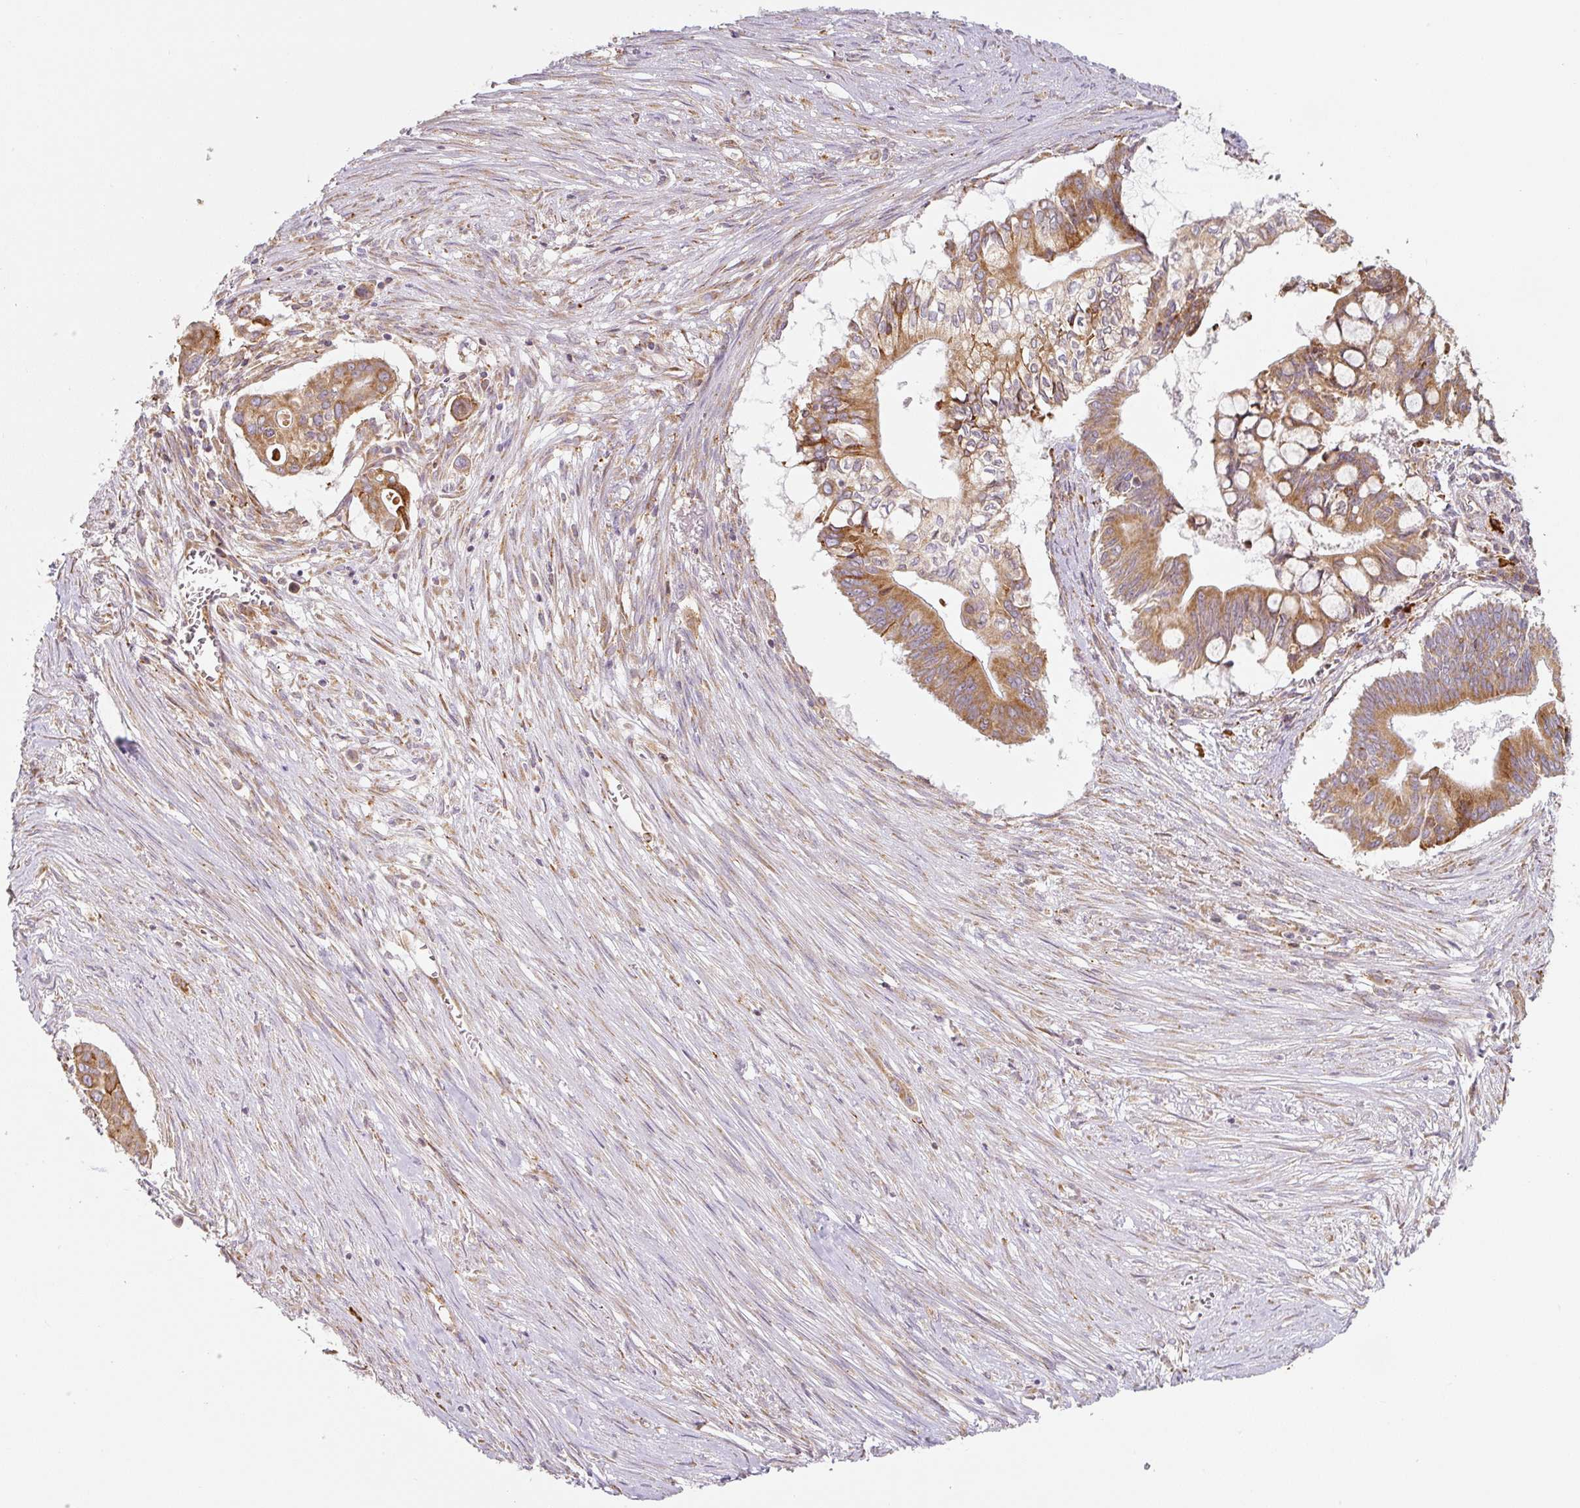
{"staining": {"intensity": "moderate", "quantity": ">75%", "location": "cytoplasmic/membranous"}, "tissue": "pancreatic cancer", "cell_type": "Tumor cells", "image_type": "cancer", "snomed": [{"axis": "morphology", "description": "Adenocarcinoma, NOS"}, {"axis": "topography", "description": "Pancreas"}], "caption": "Tumor cells reveal medium levels of moderate cytoplasmic/membranous staining in about >75% of cells in human pancreatic adenocarcinoma.", "gene": "MORN4", "patient": {"sex": "male", "age": 68}}